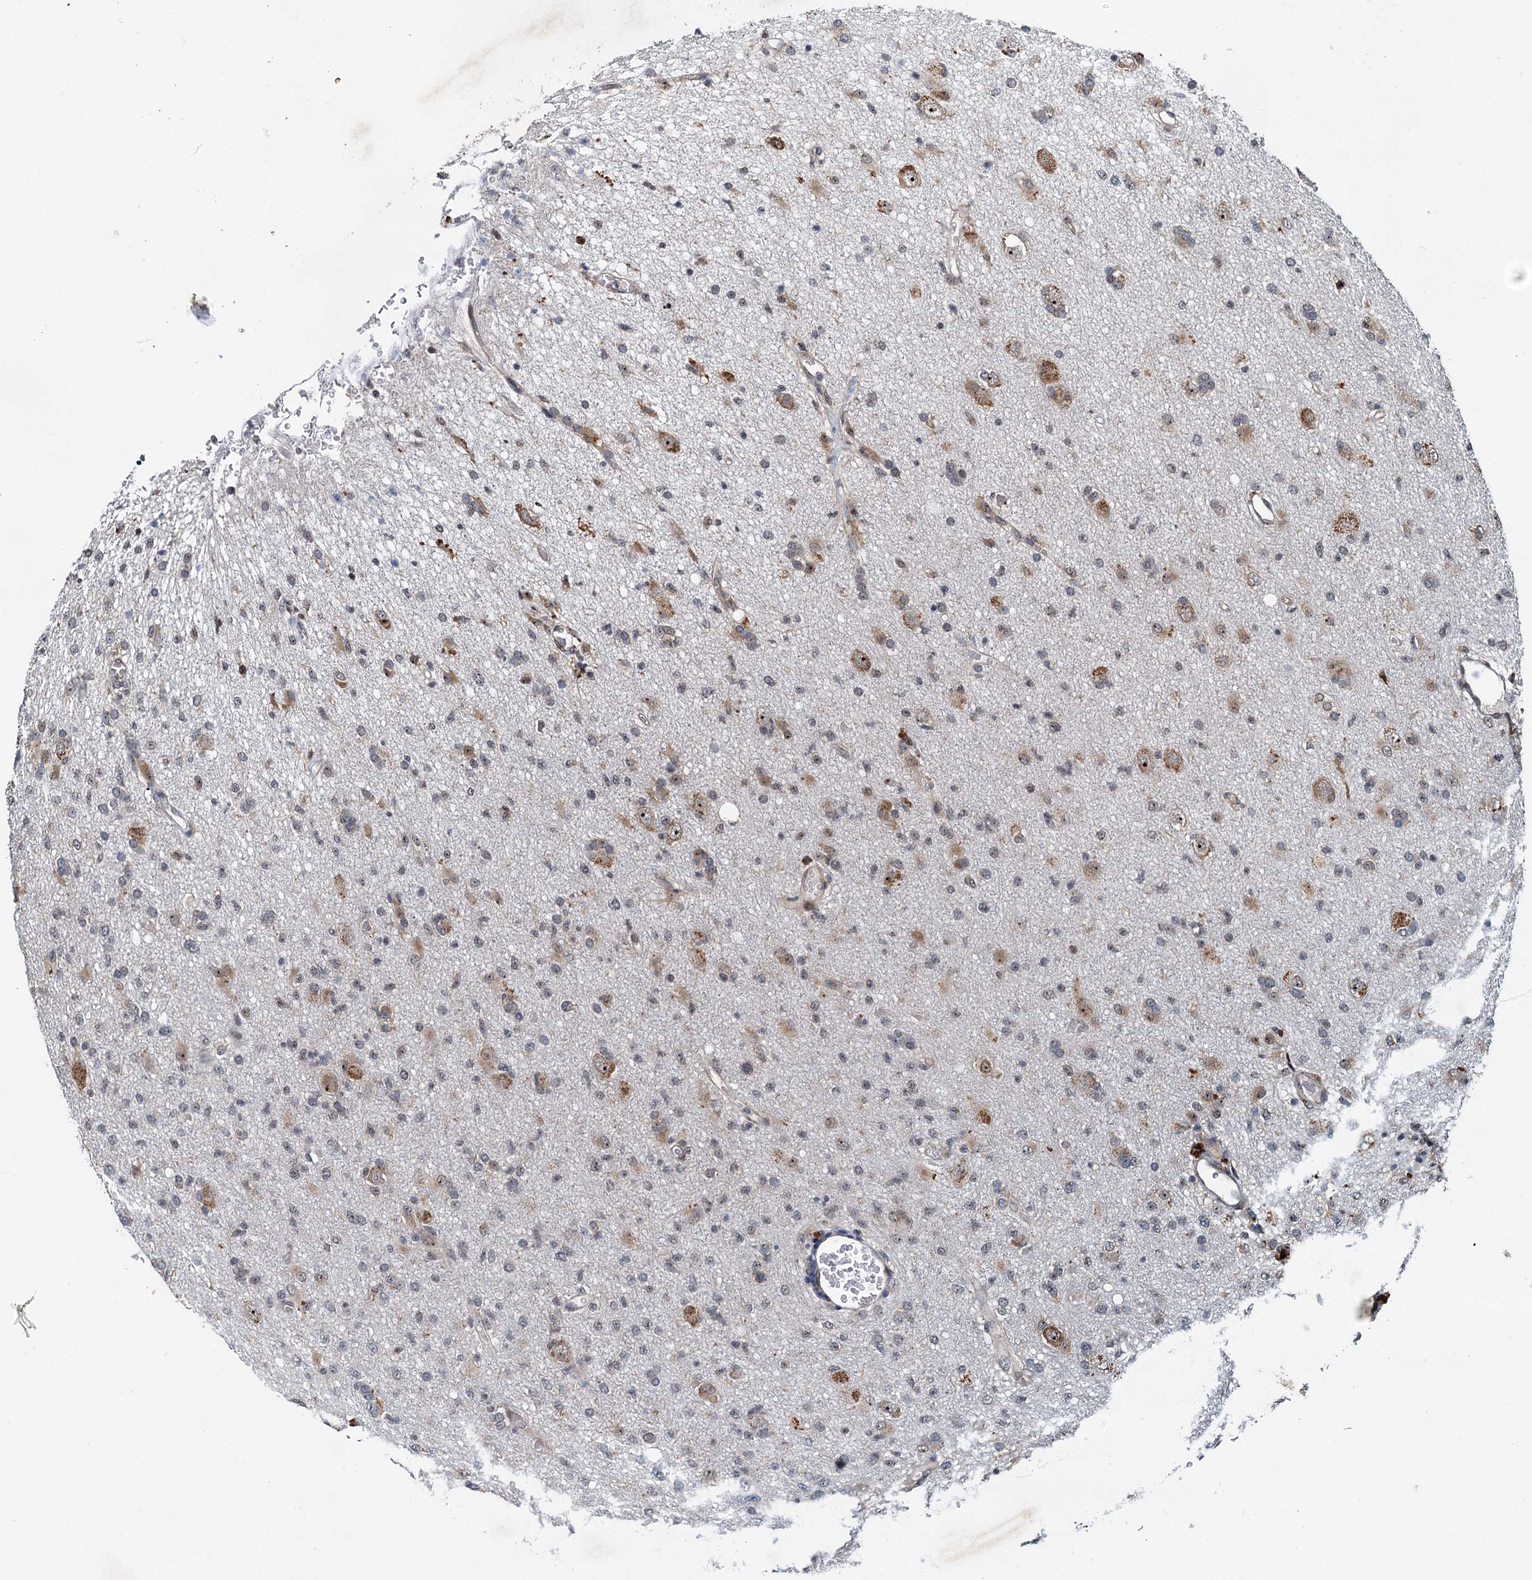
{"staining": {"intensity": "negative", "quantity": "none", "location": "none"}, "tissue": "glioma", "cell_type": "Tumor cells", "image_type": "cancer", "snomed": [{"axis": "morphology", "description": "Glioma, malignant, High grade"}, {"axis": "topography", "description": "Brain"}], "caption": "DAB immunohistochemical staining of human malignant high-grade glioma shows no significant positivity in tumor cells.", "gene": "DNAJC21", "patient": {"sex": "female", "age": 57}}